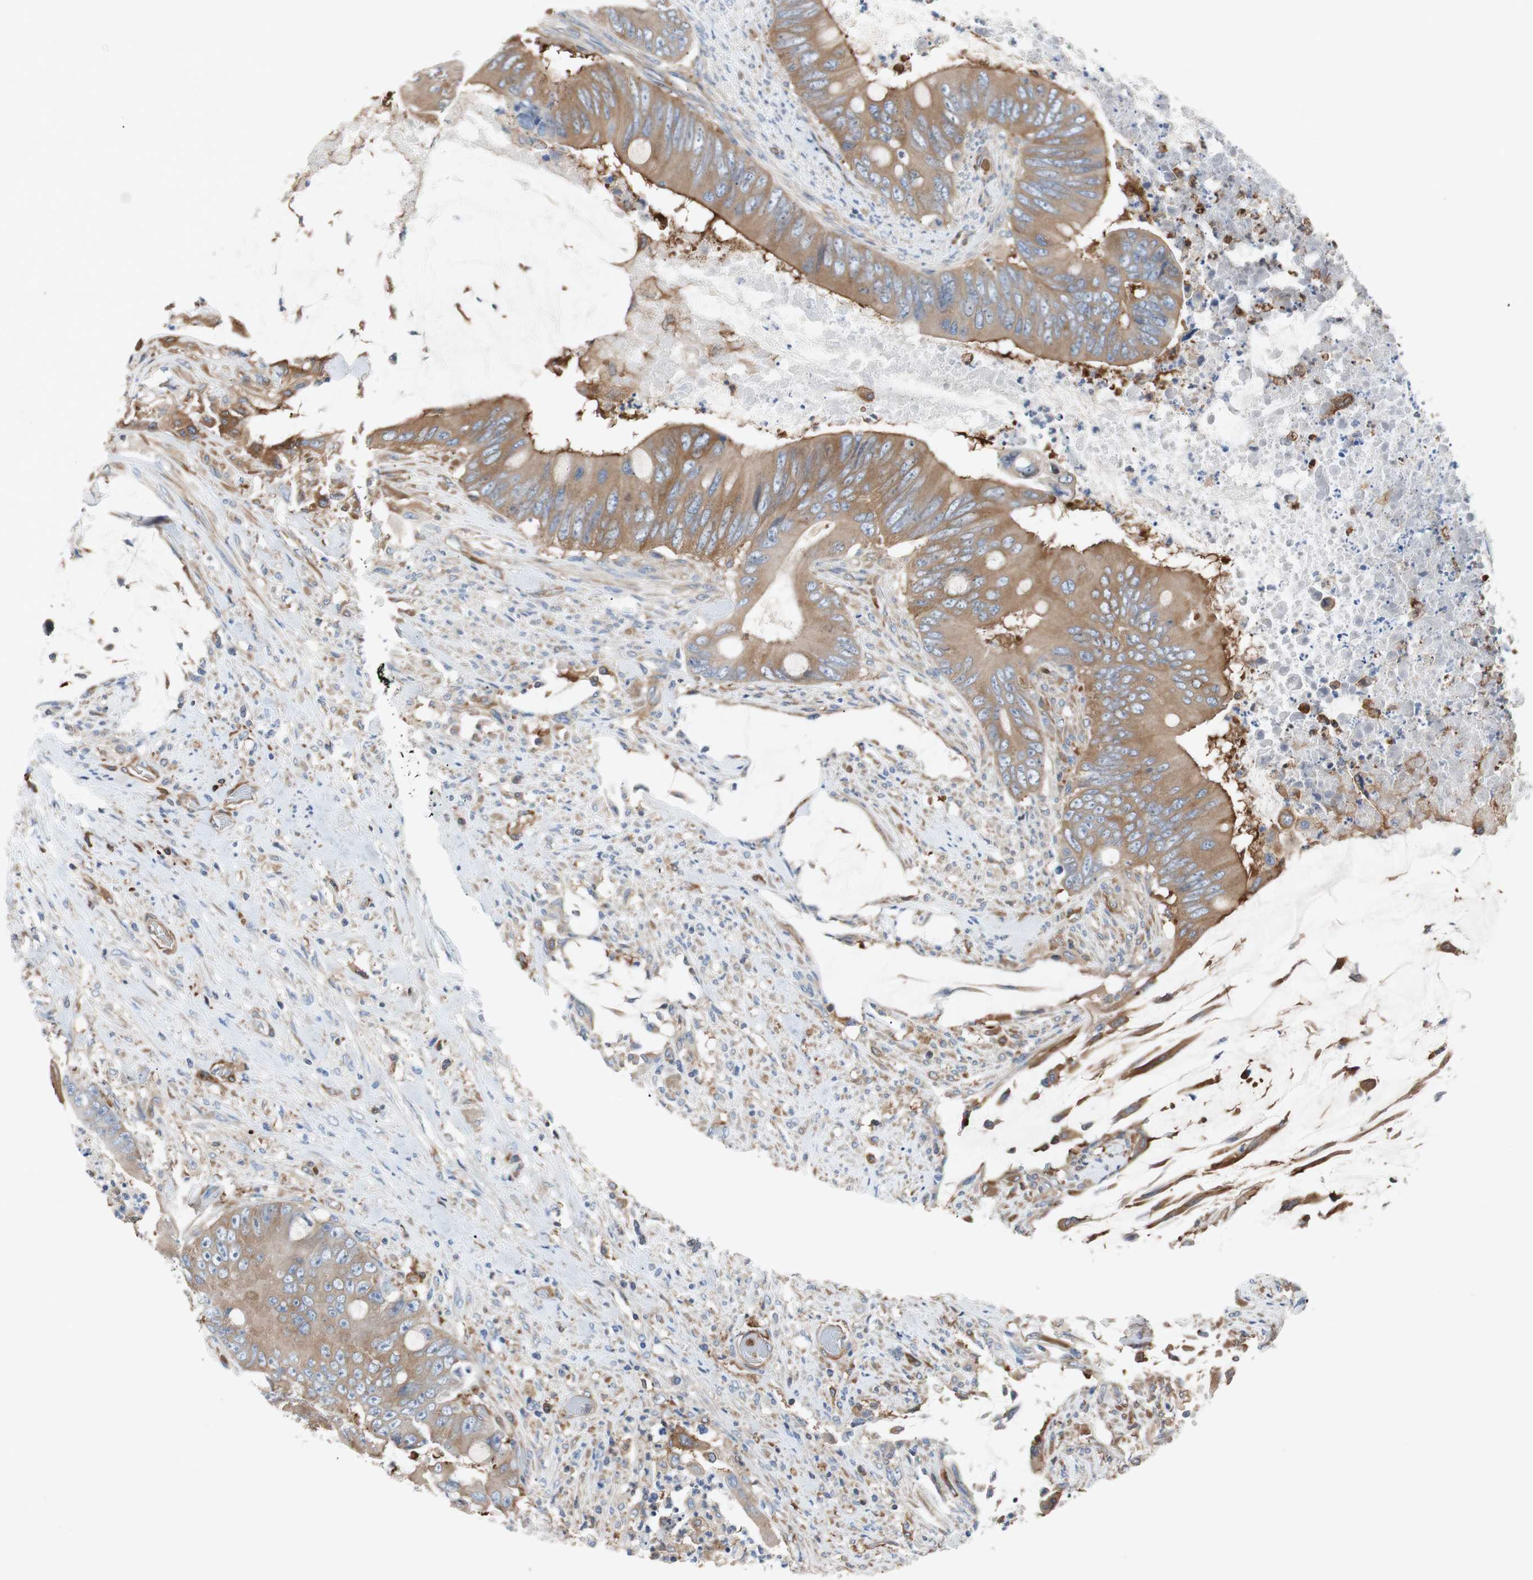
{"staining": {"intensity": "moderate", "quantity": ">75%", "location": "cytoplasmic/membranous"}, "tissue": "colorectal cancer", "cell_type": "Tumor cells", "image_type": "cancer", "snomed": [{"axis": "morphology", "description": "Adenocarcinoma, NOS"}, {"axis": "topography", "description": "Rectum"}], "caption": "DAB (3,3'-diaminobenzidine) immunohistochemical staining of human colorectal cancer displays moderate cytoplasmic/membranous protein positivity in about >75% of tumor cells. (brown staining indicates protein expression, while blue staining denotes nuclei).", "gene": "GYS1", "patient": {"sex": "female", "age": 77}}